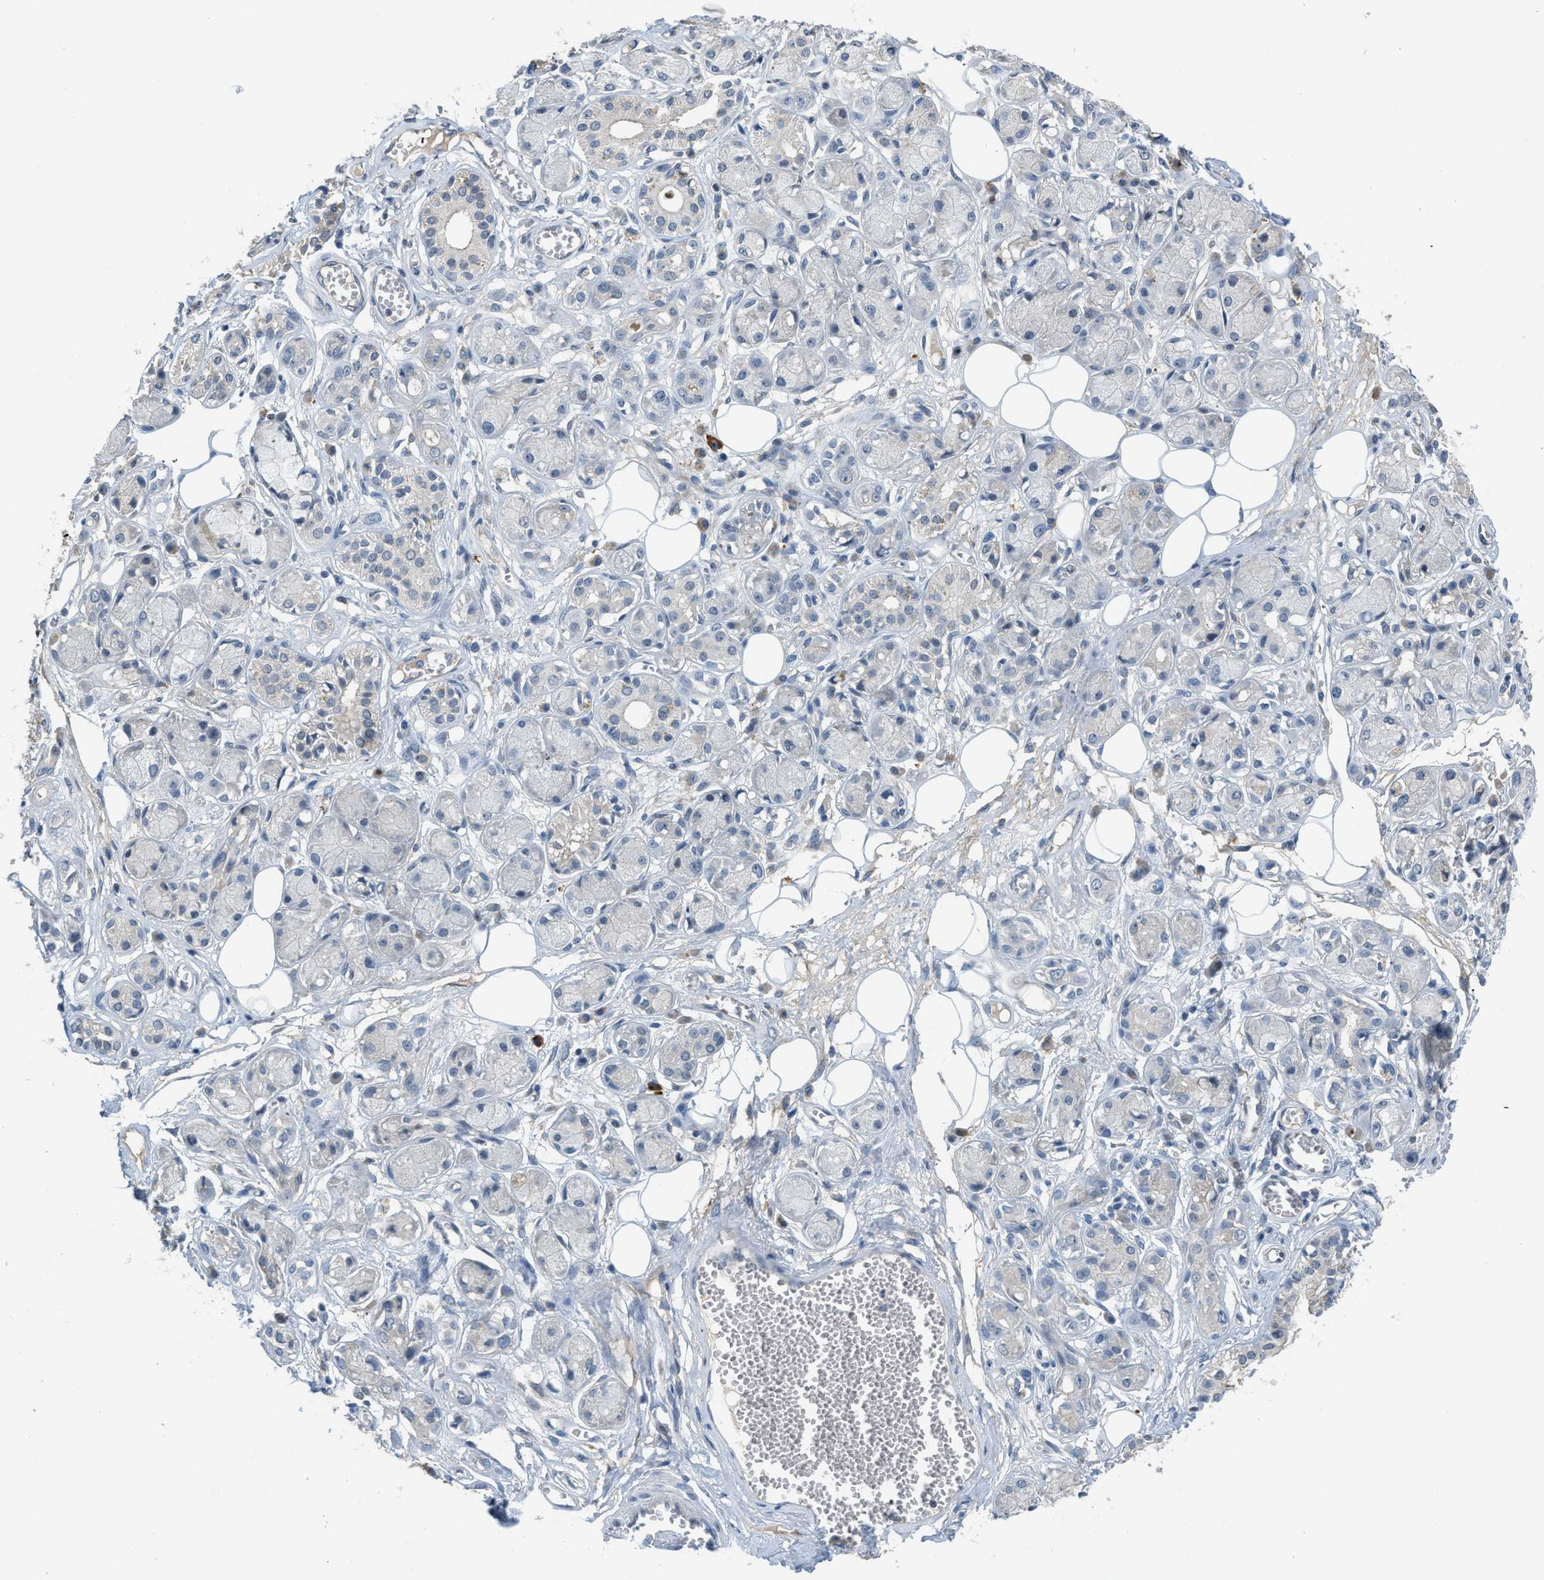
{"staining": {"intensity": "negative", "quantity": "none", "location": "none"}, "tissue": "adipose tissue", "cell_type": "Adipocytes", "image_type": "normal", "snomed": [{"axis": "morphology", "description": "Normal tissue, NOS"}, {"axis": "morphology", "description": "Inflammation, NOS"}, {"axis": "topography", "description": "Salivary gland"}, {"axis": "topography", "description": "Peripheral nerve tissue"}], "caption": "A high-resolution photomicrograph shows immunohistochemistry (IHC) staining of benign adipose tissue, which reveals no significant expression in adipocytes.", "gene": "TMEM154", "patient": {"sex": "female", "age": 75}}